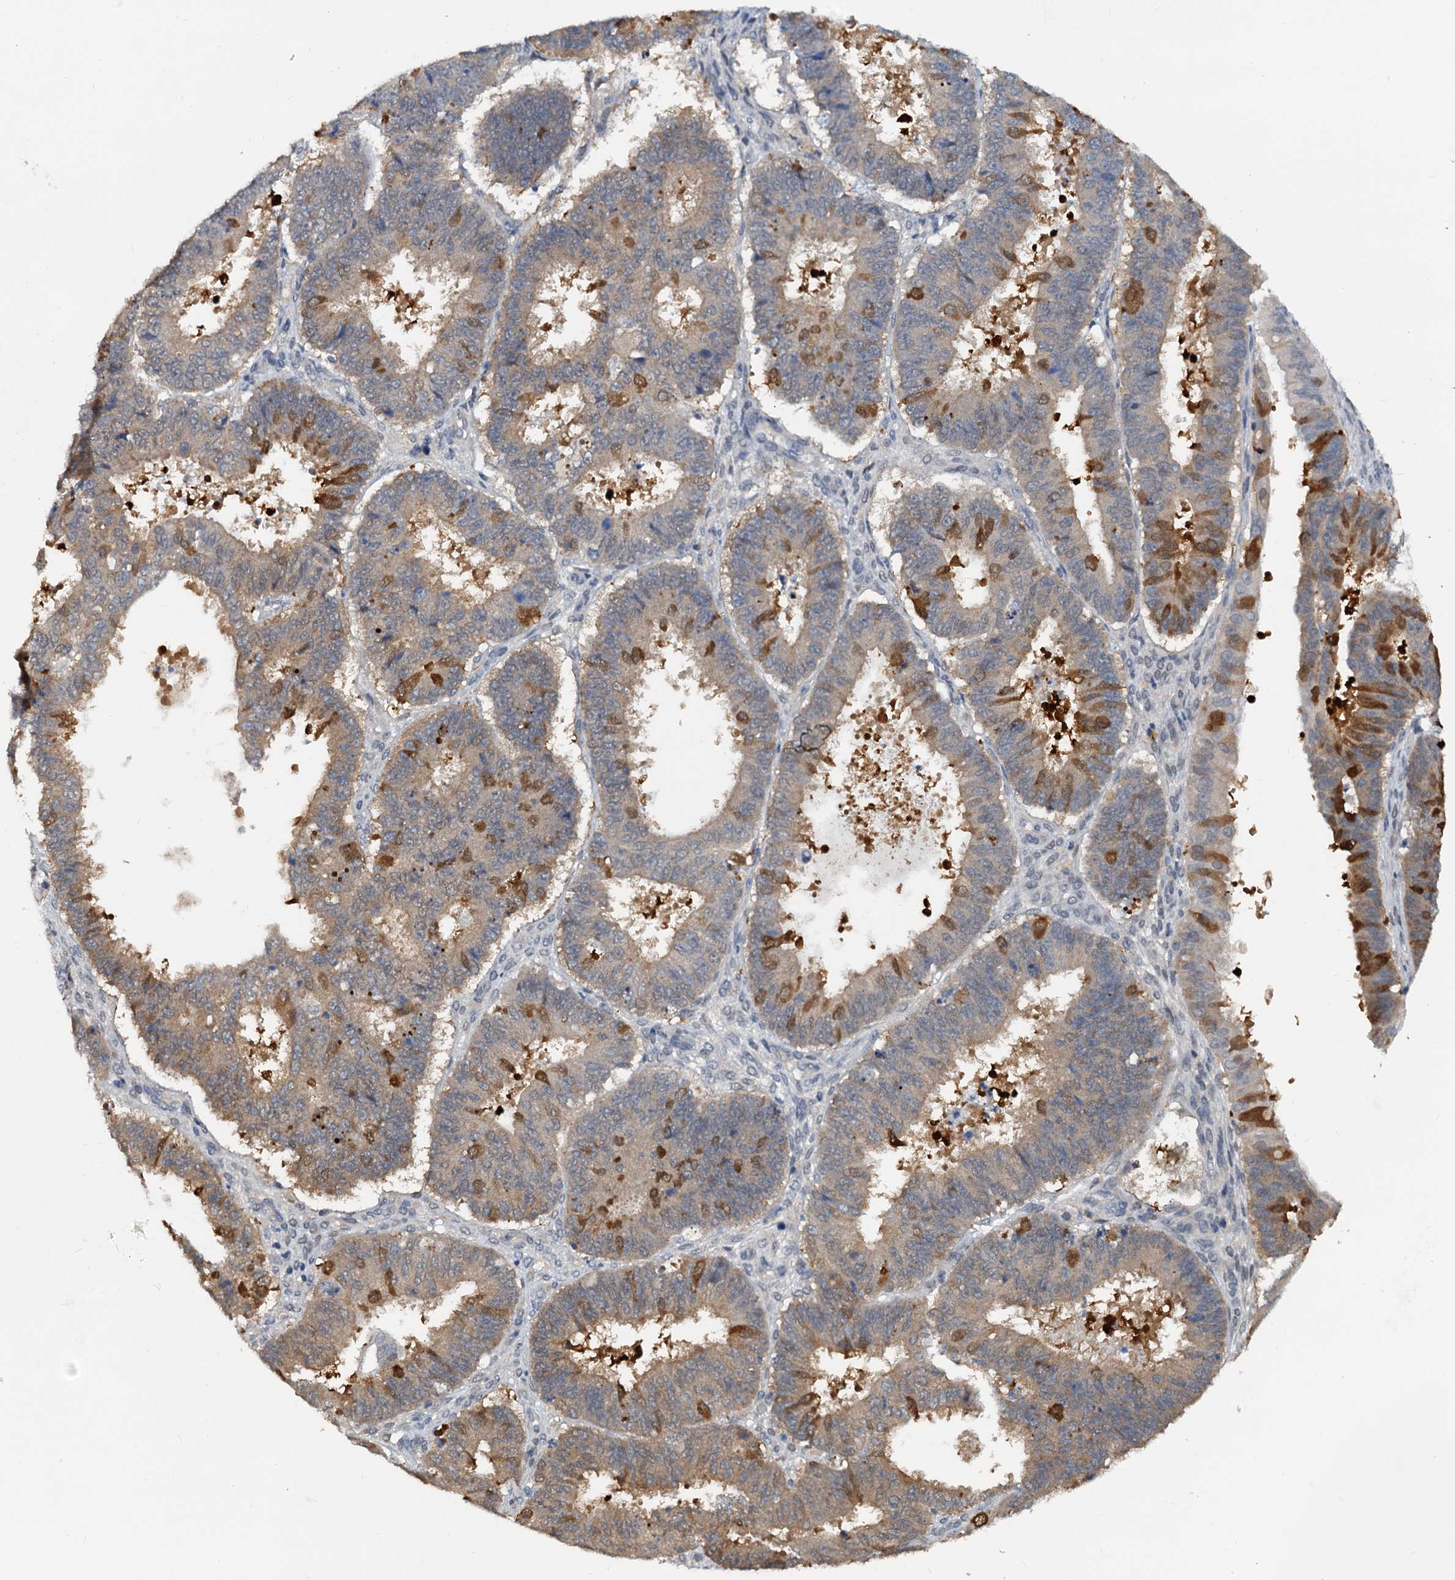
{"staining": {"intensity": "strong", "quantity": "25%-75%", "location": "cytoplasmic/membranous"}, "tissue": "ovarian cancer", "cell_type": "Tumor cells", "image_type": "cancer", "snomed": [{"axis": "morphology", "description": "Carcinoma, endometroid"}, {"axis": "topography", "description": "Appendix"}, {"axis": "topography", "description": "Ovary"}], "caption": "This histopathology image reveals immunohistochemistry (IHC) staining of human ovarian cancer (endometroid carcinoma), with high strong cytoplasmic/membranous staining in approximately 25%-75% of tumor cells.", "gene": "PTGES3", "patient": {"sex": "female", "age": 42}}